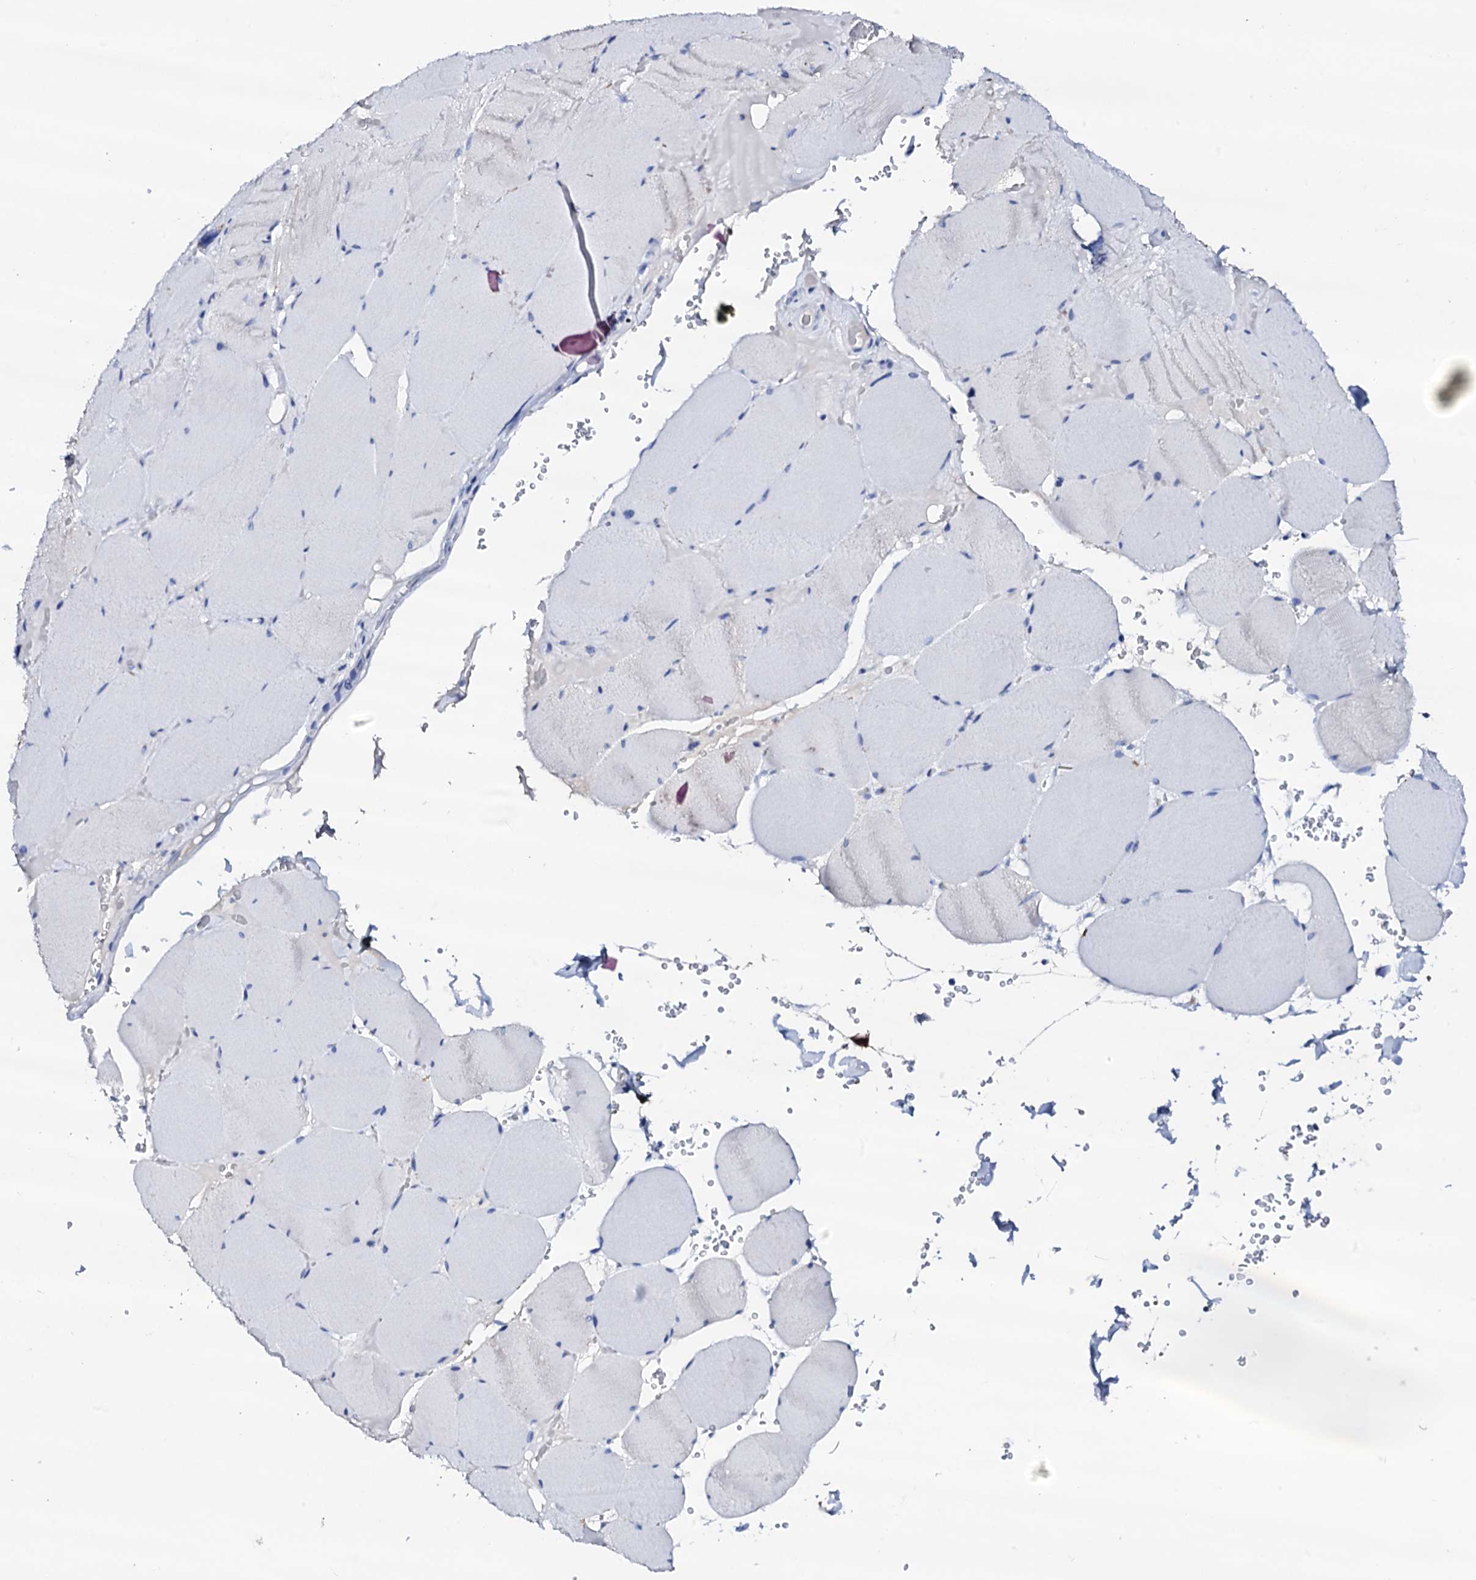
{"staining": {"intensity": "negative", "quantity": "none", "location": "none"}, "tissue": "skeletal muscle", "cell_type": "Myocytes", "image_type": "normal", "snomed": [{"axis": "morphology", "description": "Normal tissue, NOS"}, {"axis": "topography", "description": "Skeletal muscle"}, {"axis": "topography", "description": "Head-Neck"}], "caption": "Protein analysis of normal skeletal muscle shows no significant positivity in myocytes.", "gene": "FBXL16", "patient": {"sex": "male", "age": 66}}